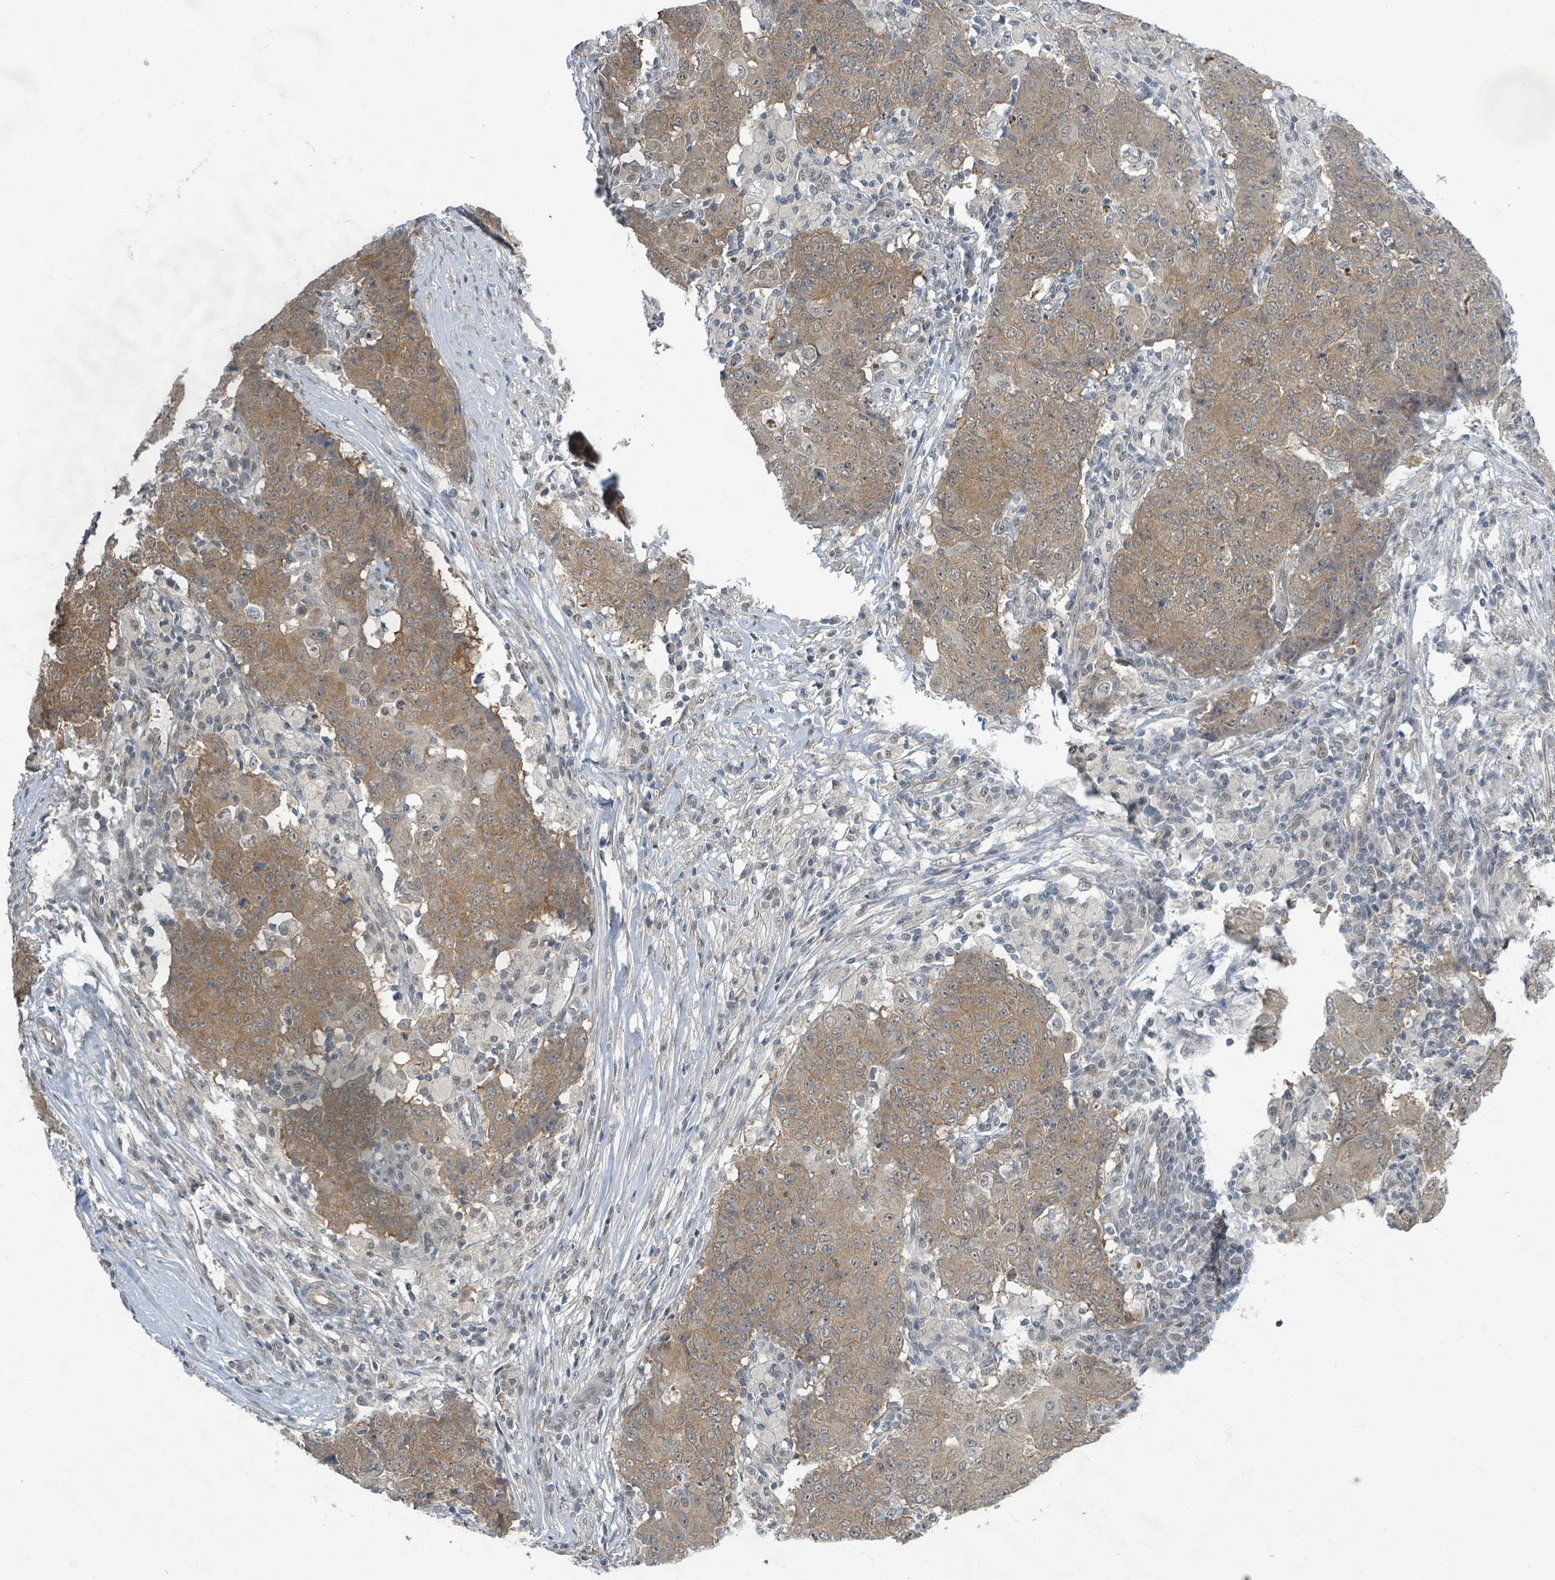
{"staining": {"intensity": "moderate", "quantity": "25%-75%", "location": "cytoplasmic/membranous"}, "tissue": "ovarian cancer", "cell_type": "Tumor cells", "image_type": "cancer", "snomed": [{"axis": "morphology", "description": "Carcinoma, endometroid"}, {"axis": "topography", "description": "Ovary"}], "caption": "Ovarian endometroid carcinoma was stained to show a protein in brown. There is medium levels of moderate cytoplasmic/membranous positivity in approximately 25%-75% of tumor cells. The protein of interest is shown in brown color, while the nuclei are stained blue.", "gene": "INTS15", "patient": {"sex": "female", "age": 42}}